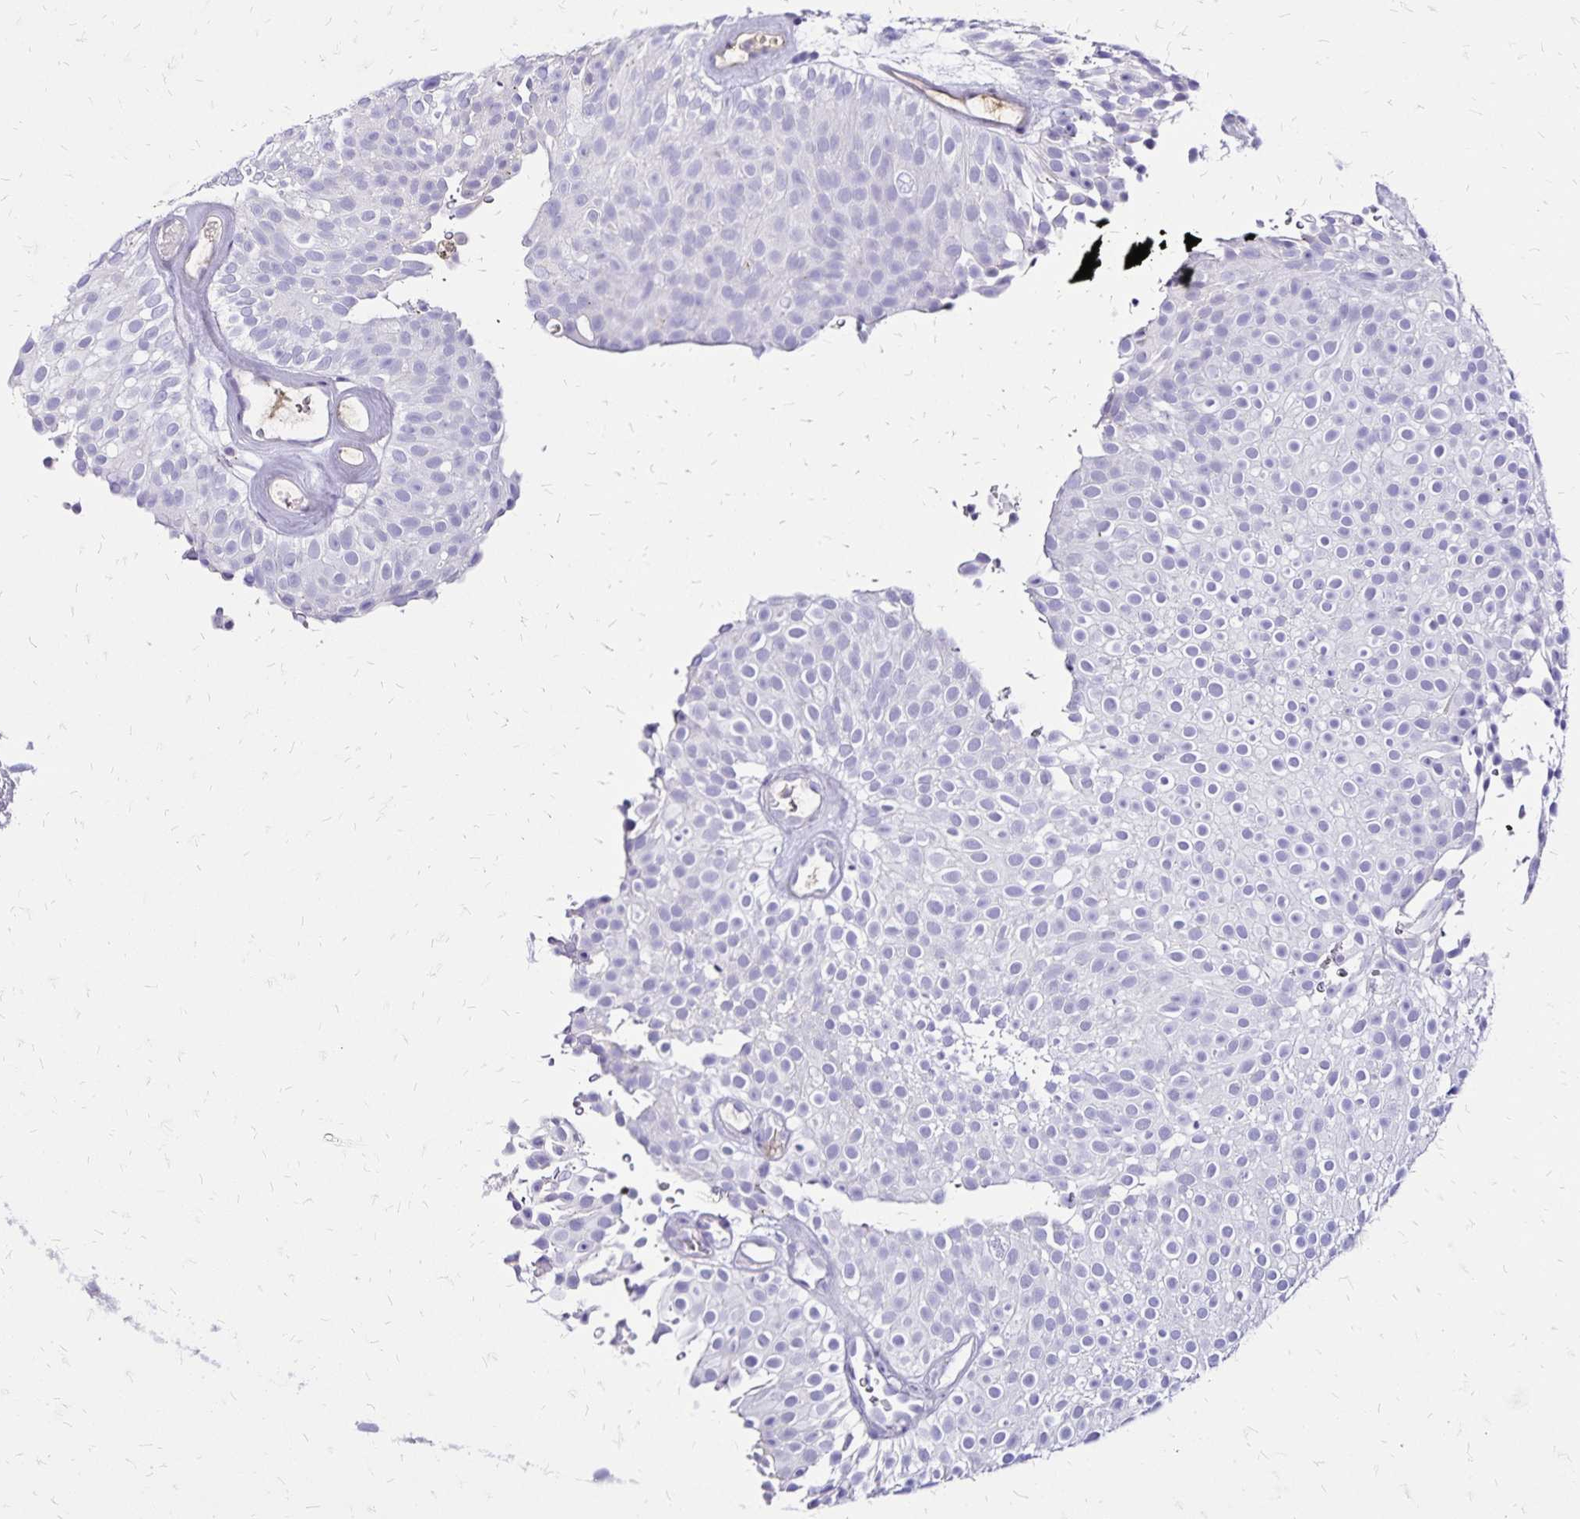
{"staining": {"intensity": "negative", "quantity": "none", "location": "none"}, "tissue": "urothelial cancer", "cell_type": "Tumor cells", "image_type": "cancer", "snomed": [{"axis": "morphology", "description": "Urothelial carcinoma, Low grade"}, {"axis": "topography", "description": "Urinary bladder"}], "caption": "The photomicrograph reveals no staining of tumor cells in urothelial cancer.", "gene": "KISS1", "patient": {"sex": "male", "age": 78}}